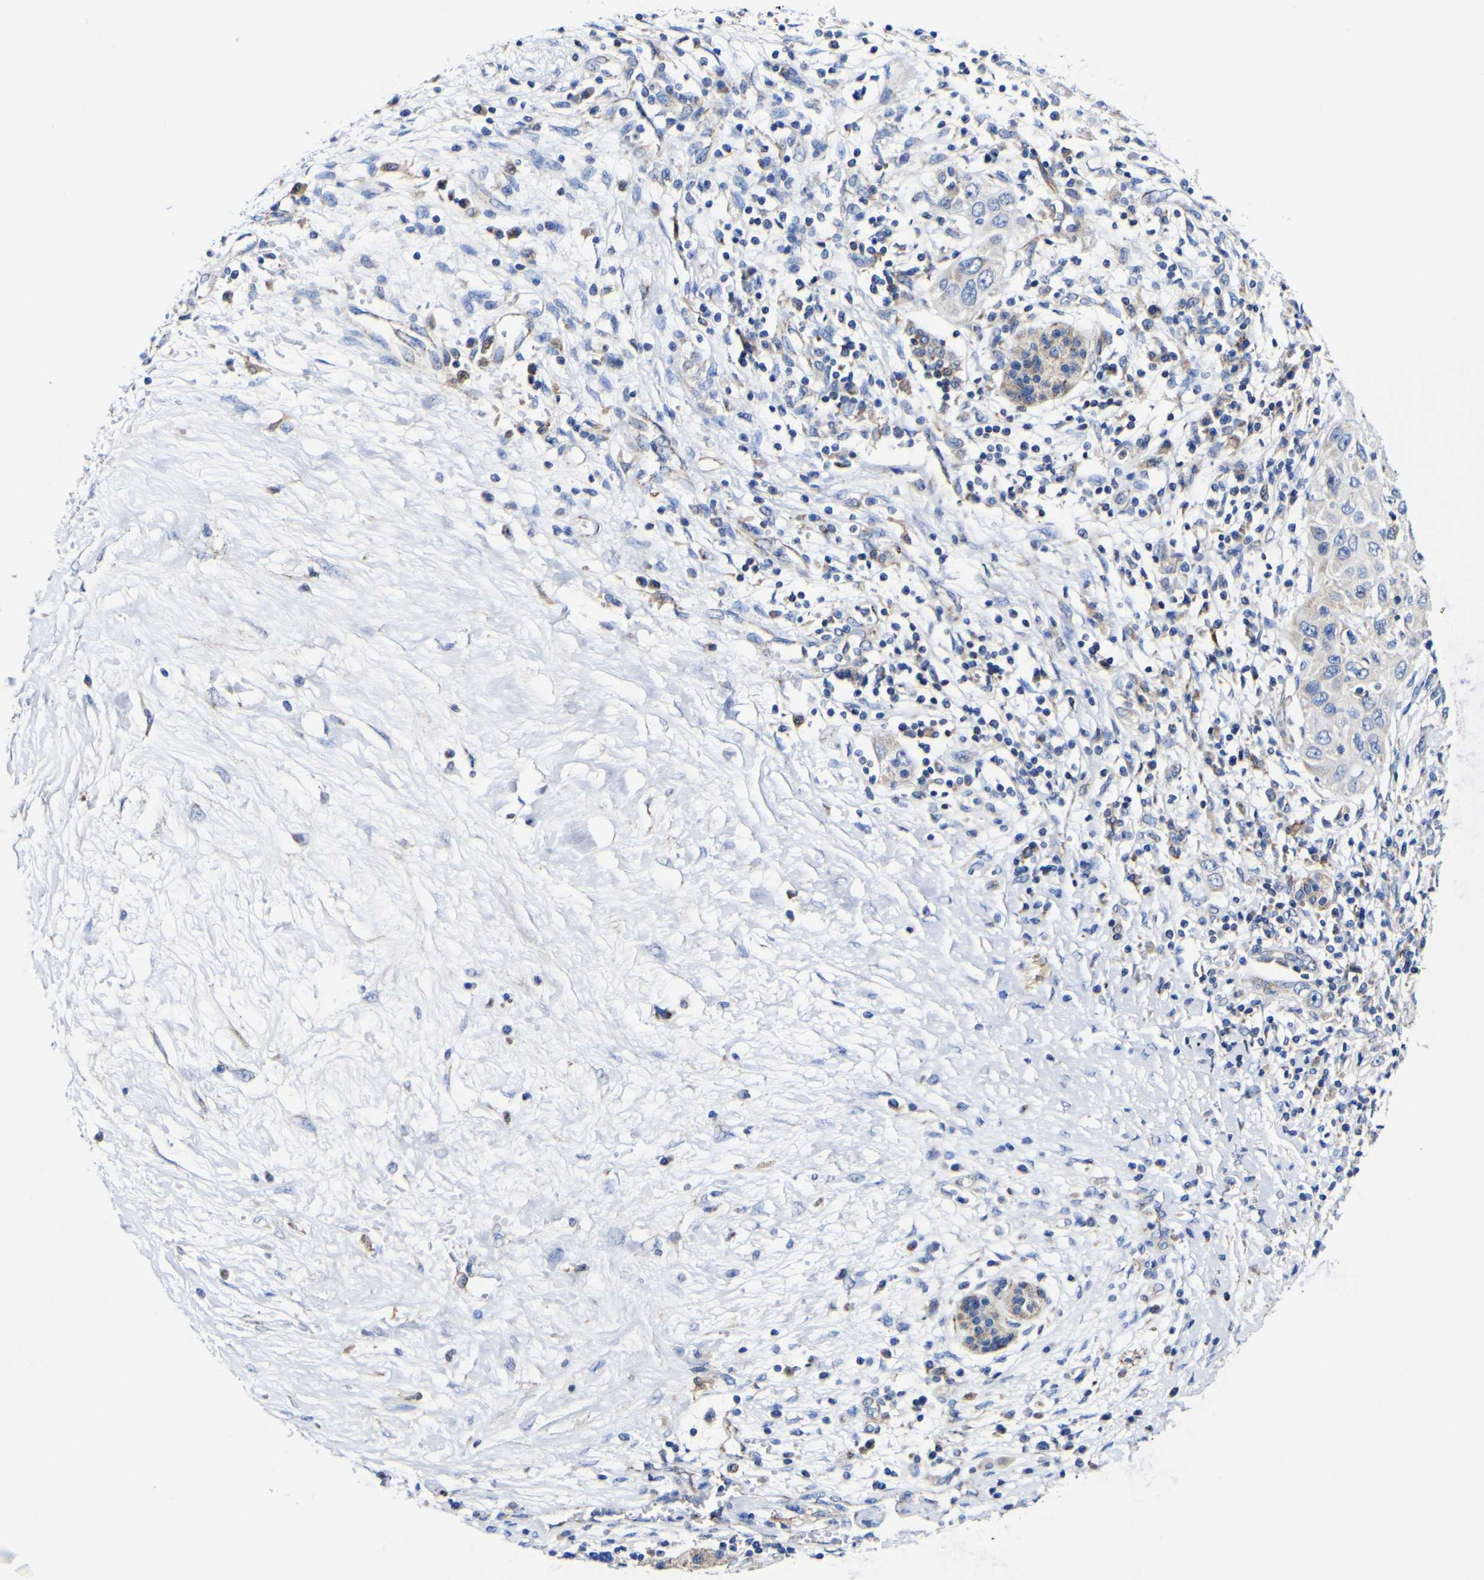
{"staining": {"intensity": "weak", "quantity": "25%-75%", "location": "cytoplasmic/membranous"}, "tissue": "pancreatic cancer", "cell_type": "Tumor cells", "image_type": "cancer", "snomed": [{"axis": "morphology", "description": "Adenocarcinoma, NOS"}, {"axis": "topography", "description": "Pancreas"}], "caption": "Protein analysis of pancreatic cancer (adenocarcinoma) tissue displays weak cytoplasmic/membranous positivity in approximately 25%-75% of tumor cells. (DAB IHC, brown staining for protein, blue staining for nuclei).", "gene": "CCDC90B", "patient": {"sex": "female", "age": 70}}